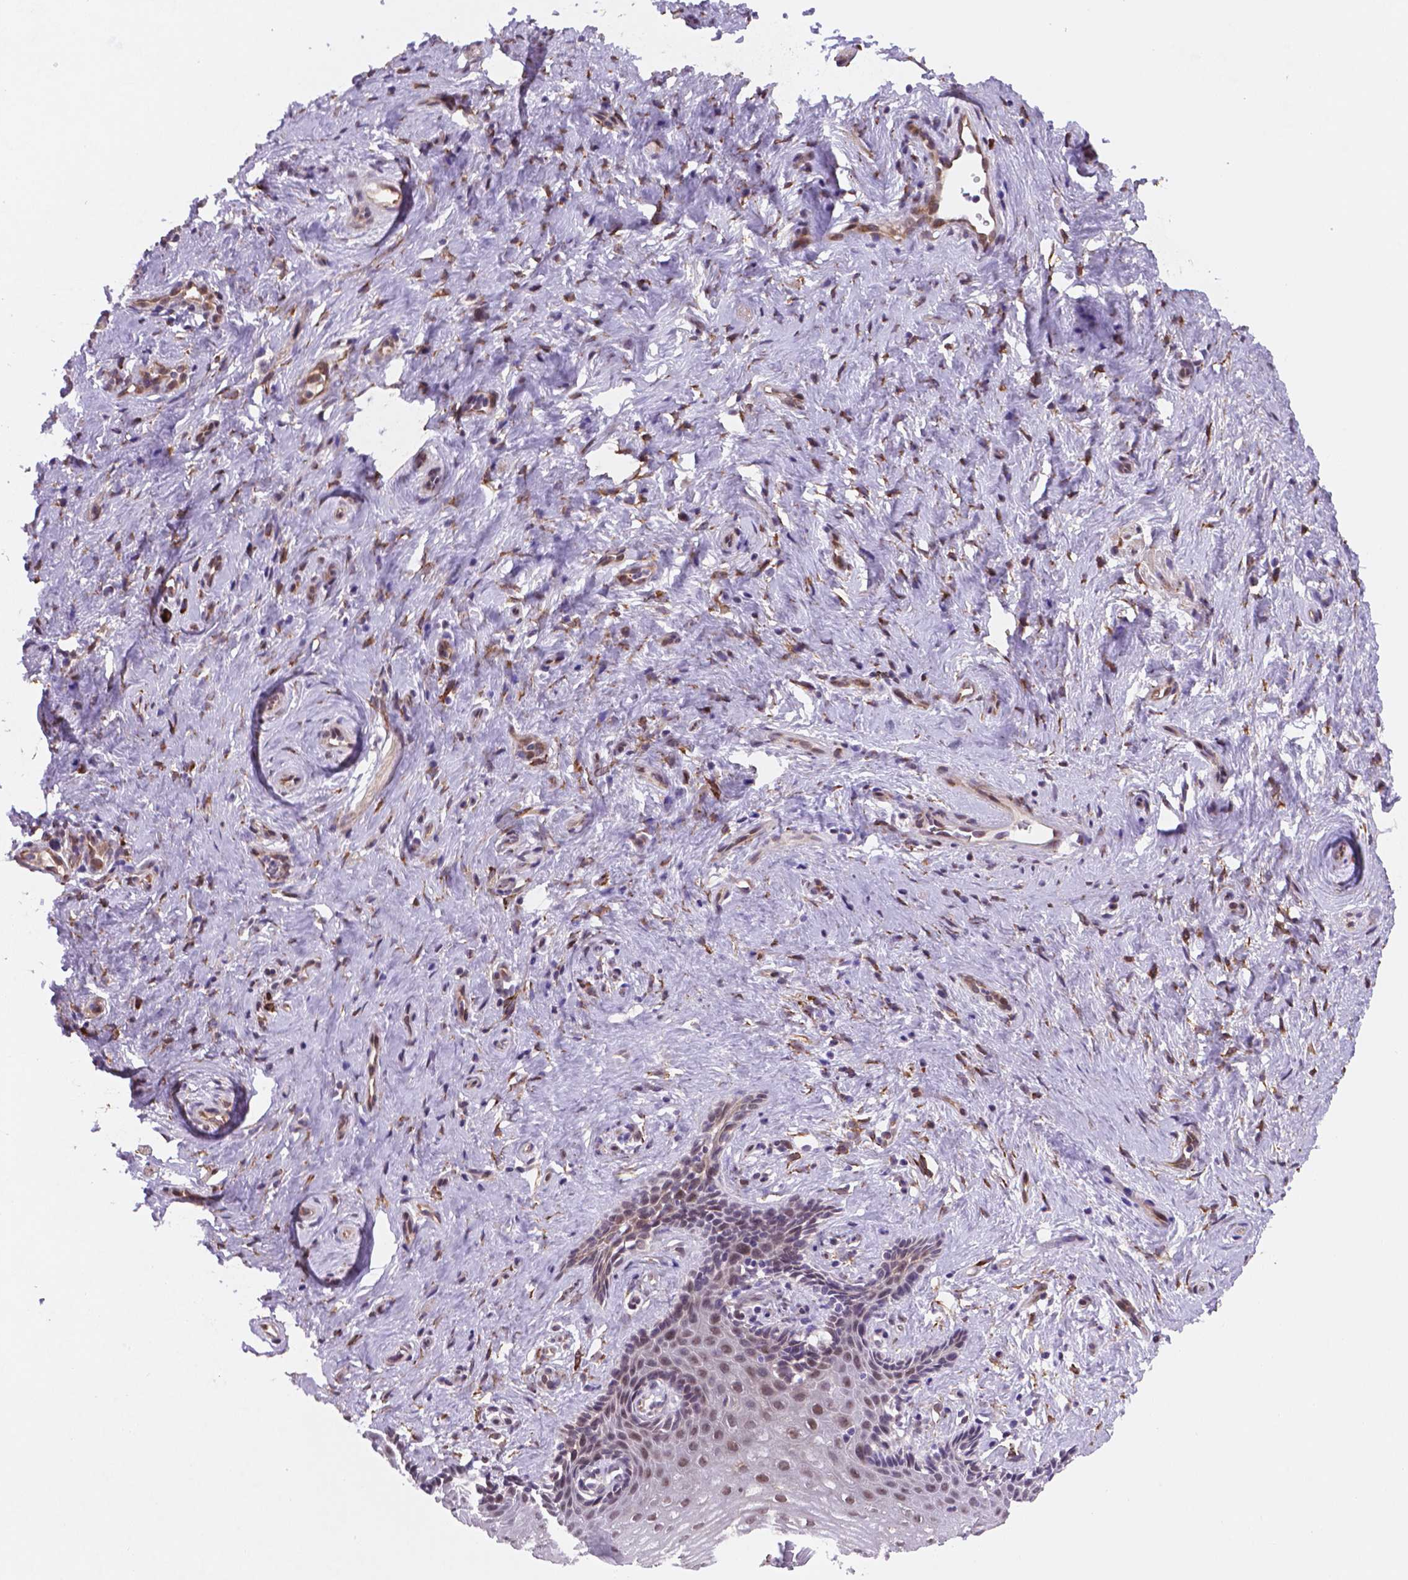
{"staining": {"intensity": "moderate", "quantity": "25%-75%", "location": "cytoplasmic/membranous,nuclear"}, "tissue": "vagina", "cell_type": "Squamous epithelial cells", "image_type": "normal", "snomed": [{"axis": "morphology", "description": "Normal tissue, NOS"}, {"axis": "topography", "description": "Vagina"}], "caption": "Unremarkable vagina reveals moderate cytoplasmic/membranous,nuclear expression in about 25%-75% of squamous epithelial cells.", "gene": "FNIP1", "patient": {"sex": "female", "age": 42}}